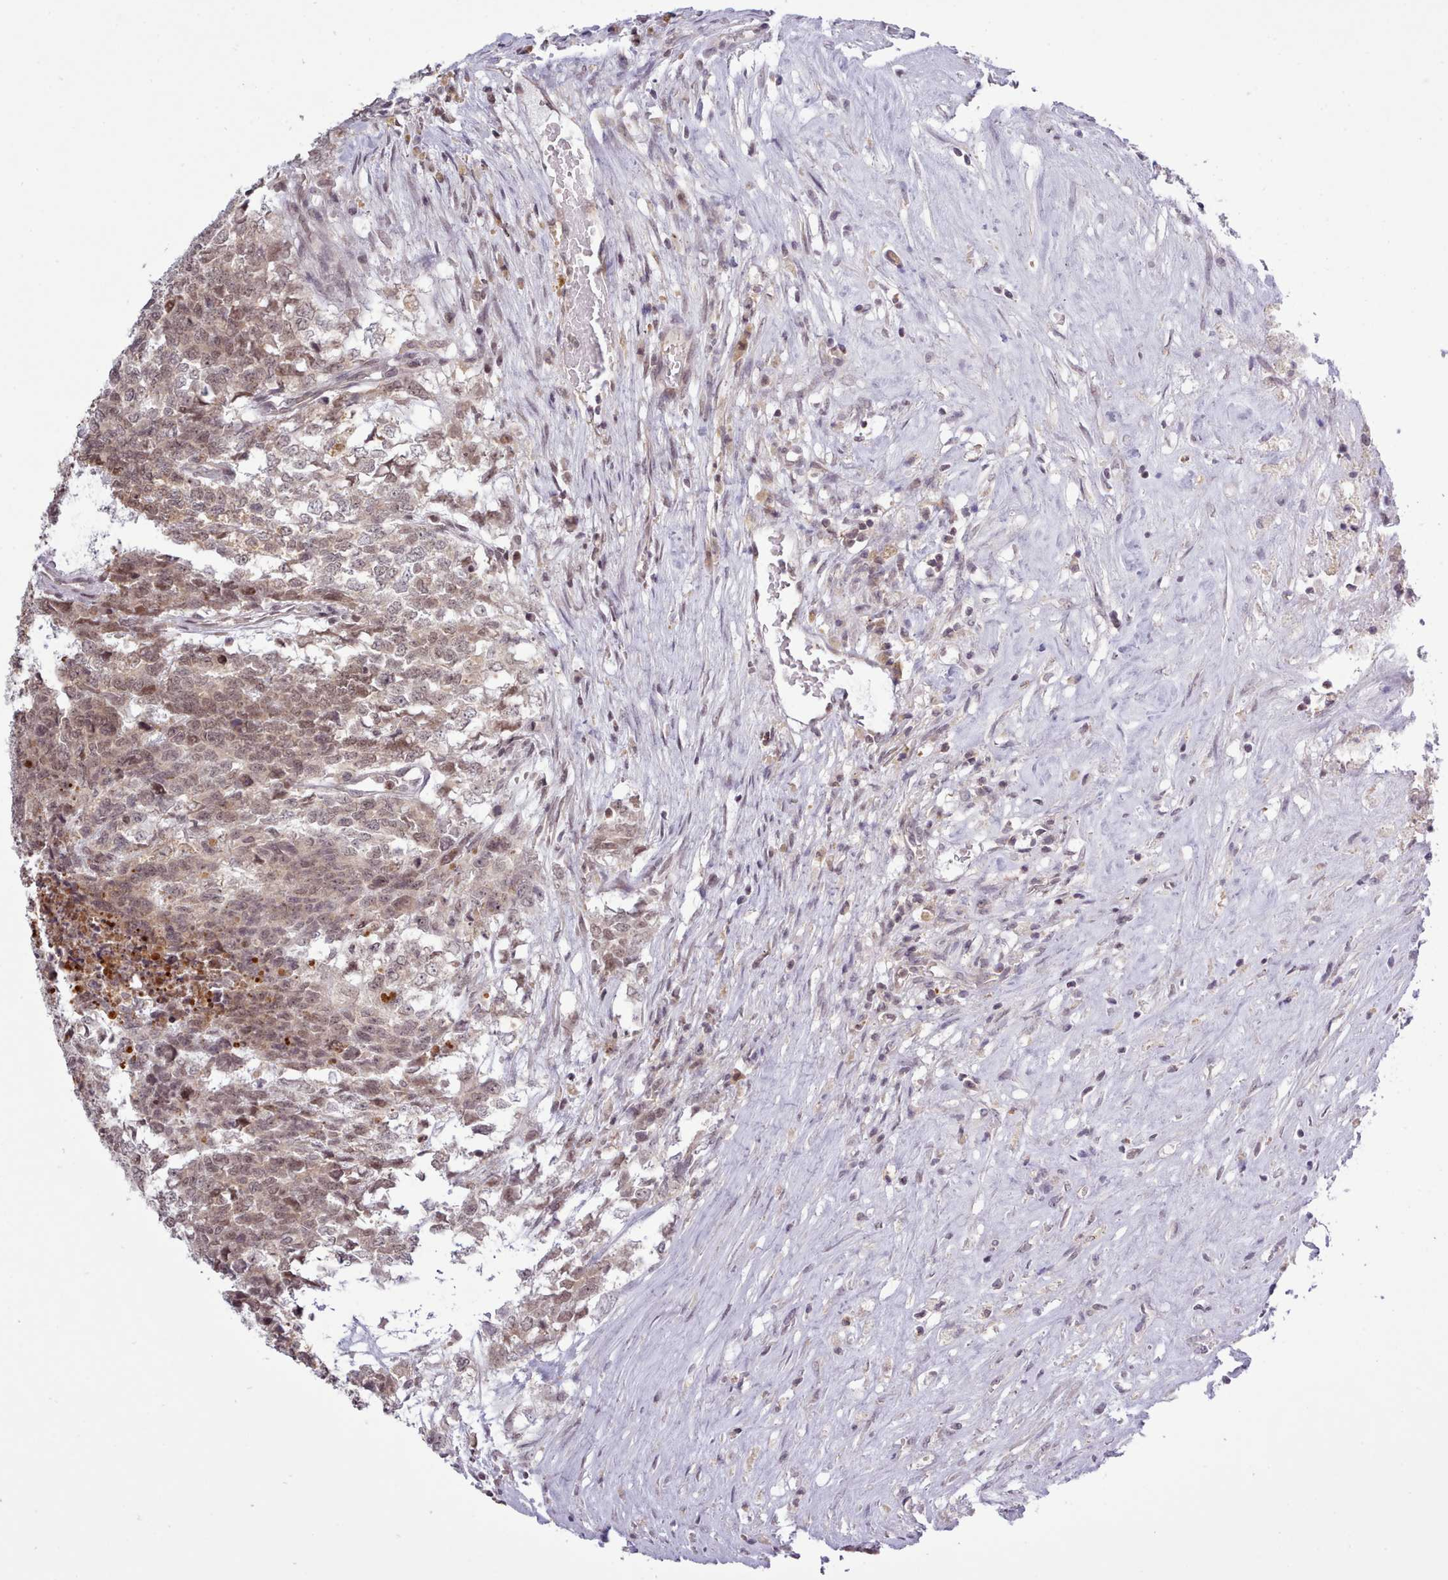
{"staining": {"intensity": "moderate", "quantity": ">75%", "location": "nuclear"}, "tissue": "testis cancer", "cell_type": "Tumor cells", "image_type": "cancer", "snomed": [{"axis": "morphology", "description": "Carcinoma, Embryonal, NOS"}, {"axis": "topography", "description": "Testis"}], "caption": "A high-resolution photomicrograph shows immunohistochemistry staining of testis embryonal carcinoma, which exhibits moderate nuclear staining in about >75% of tumor cells.", "gene": "ARL17A", "patient": {"sex": "male", "age": 23}}